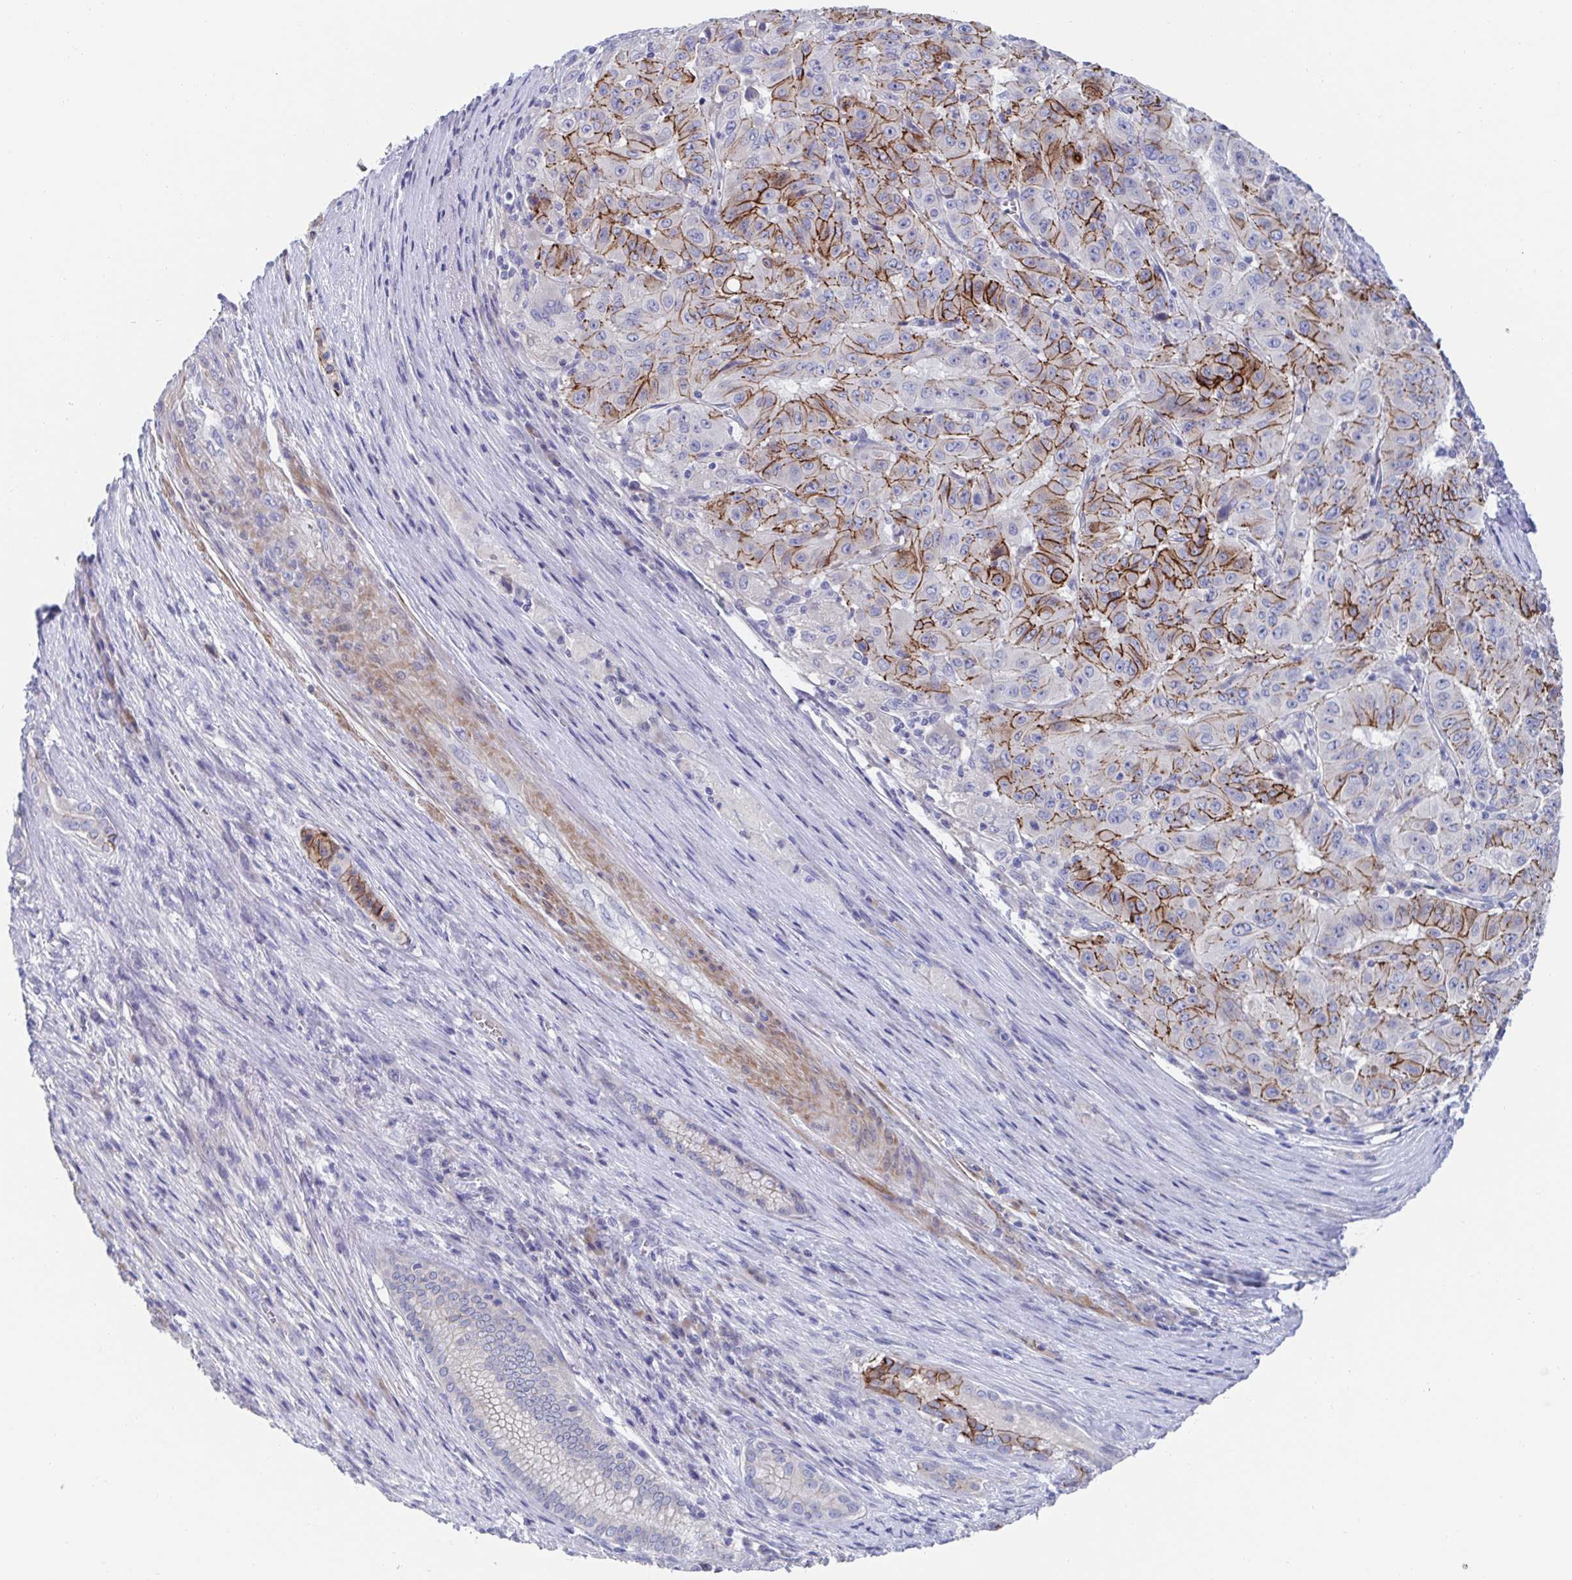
{"staining": {"intensity": "strong", "quantity": "<25%", "location": "cytoplasmic/membranous"}, "tissue": "pancreatic cancer", "cell_type": "Tumor cells", "image_type": "cancer", "snomed": [{"axis": "morphology", "description": "Adenocarcinoma, NOS"}, {"axis": "topography", "description": "Pancreas"}], "caption": "Immunohistochemistry (IHC) micrograph of human adenocarcinoma (pancreatic) stained for a protein (brown), which displays medium levels of strong cytoplasmic/membranous staining in approximately <25% of tumor cells.", "gene": "CDH2", "patient": {"sex": "male", "age": 63}}